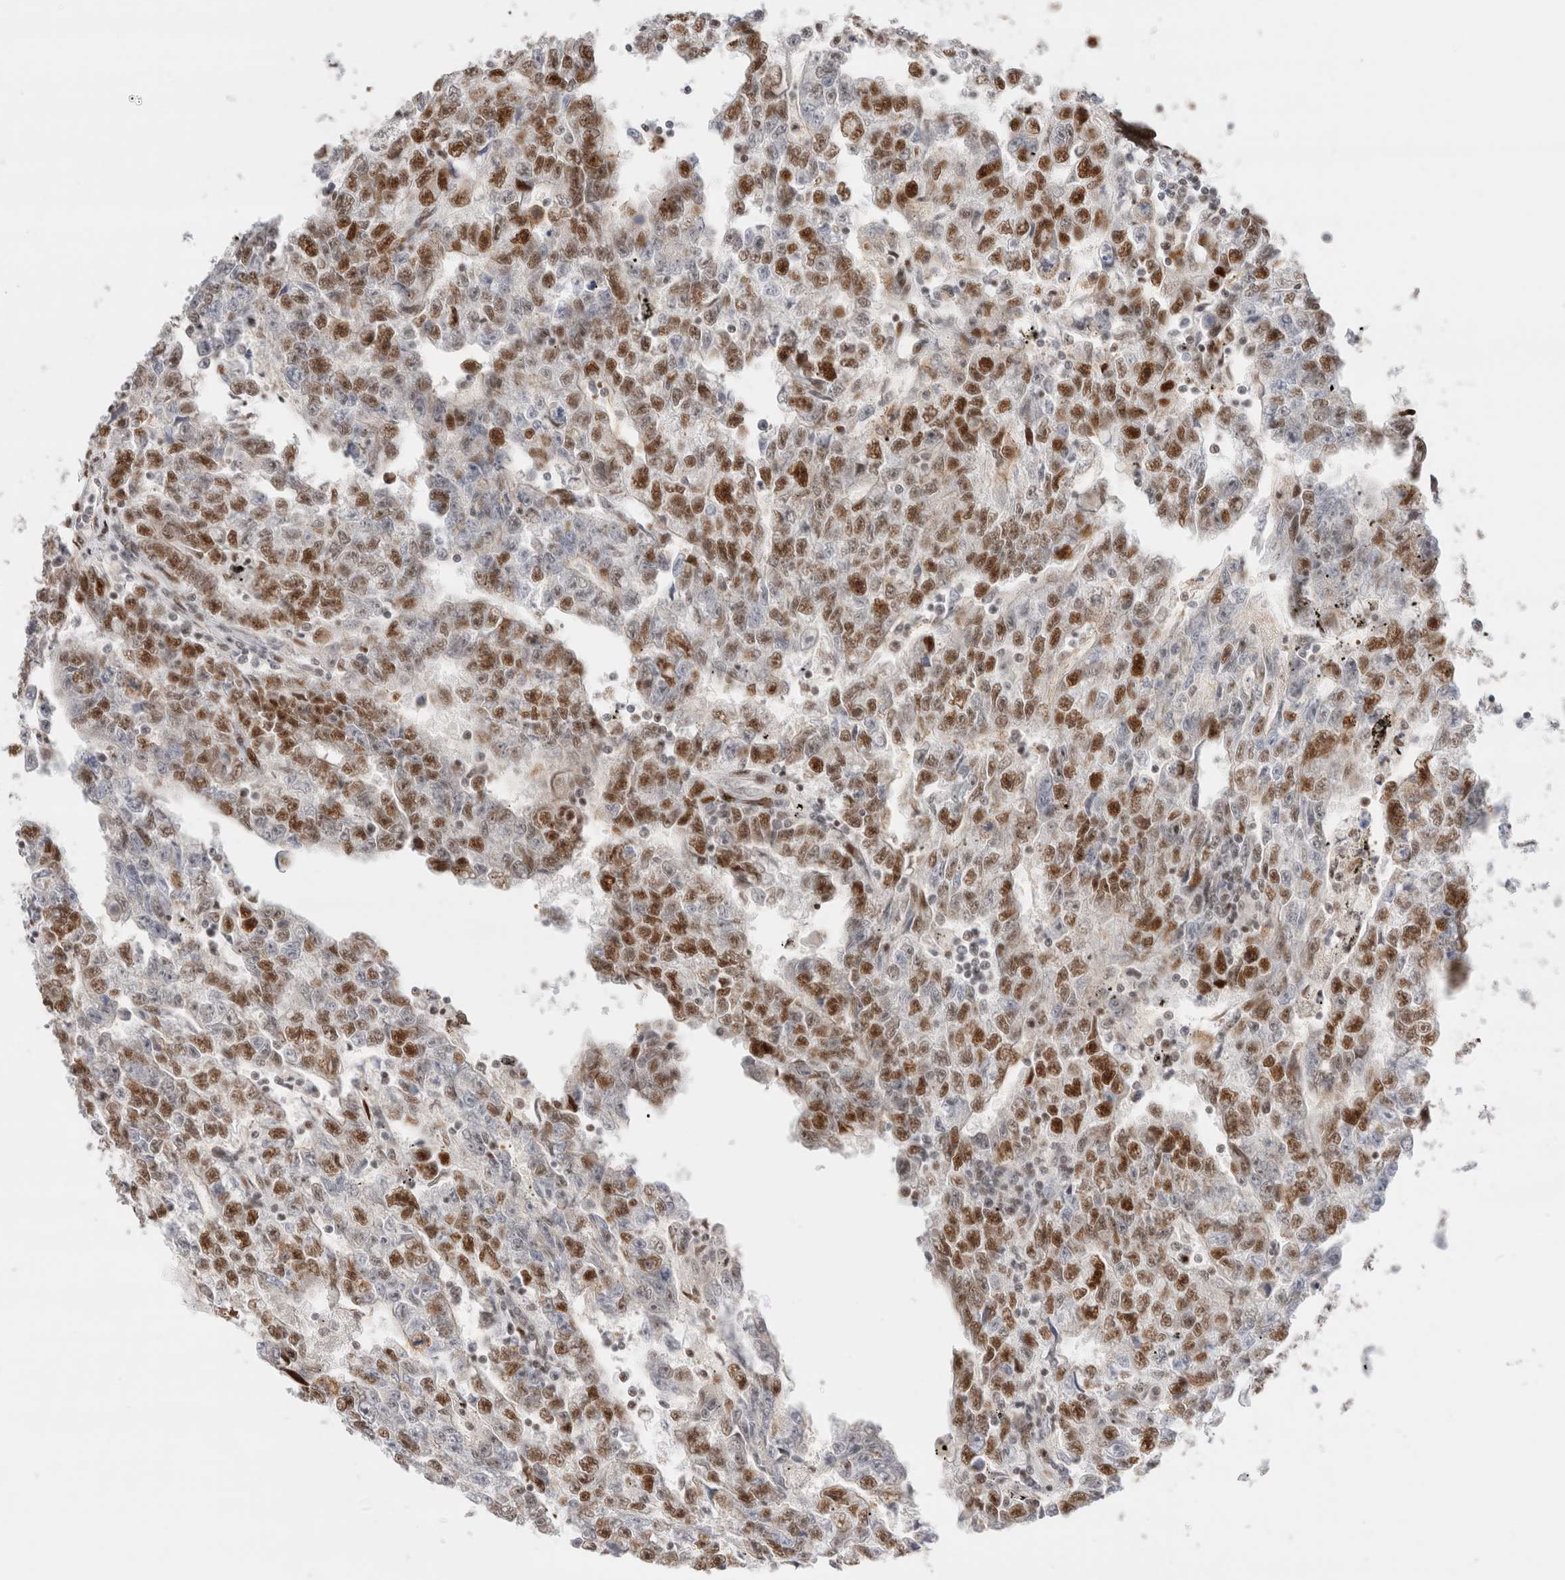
{"staining": {"intensity": "moderate", "quantity": ">75%", "location": "nuclear"}, "tissue": "testis cancer", "cell_type": "Tumor cells", "image_type": "cancer", "snomed": [{"axis": "morphology", "description": "Carcinoma, Embryonal, NOS"}, {"axis": "topography", "description": "Testis"}], "caption": "Moderate nuclear protein staining is appreciated in approximately >75% of tumor cells in embryonal carcinoma (testis). The protein is stained brown, and the nuclei are stained in blue (DAB (3,3'-diaminobenzidine) IHC with brightfield microscopy, high magnification).", "gene": "ZNF282", "patient": {"sex": "male", "age": 25}}